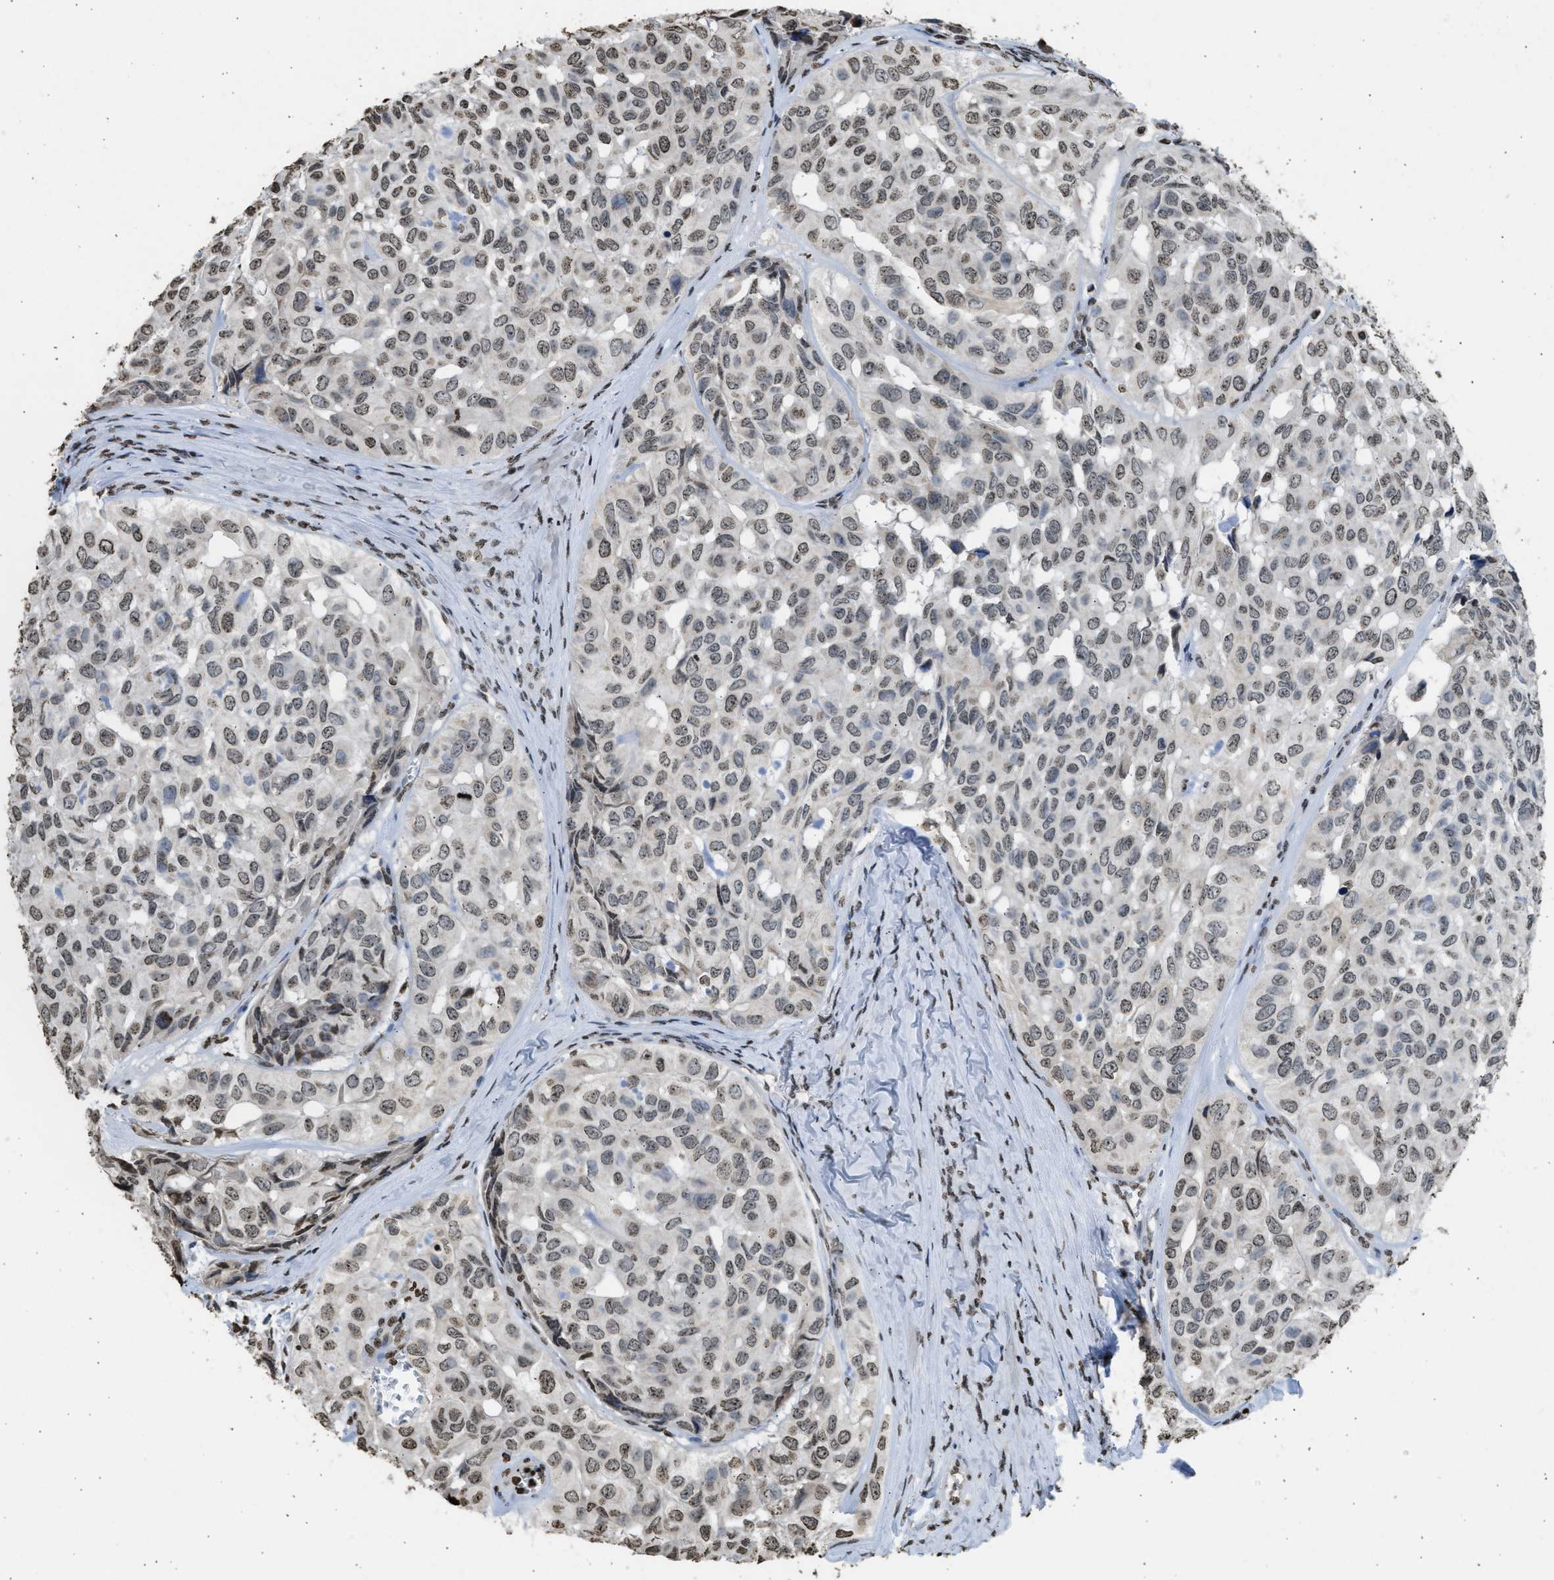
{"staining": {"intensity": "moderate", "quantity": ">75%", "location": "nuclear"}, "tissue": "head and neck cancer", "cell_type": "Tumor cells", "image_type": "cancer", "snomed": [{"axis": "morphology", "description": "Adenocarcinoma, NOS"}, {"axis": "topography", "description": "Salivary gland, NOS"}, {"axis": "topography", "description": "Head-Neck"}], "caption": "Head and neck cancer stained for a protein (brown) displays moderate nuclear positive expression in approximately >75% of tumor cells.", "gene": "RRAGC", "patient": {"sex": "female", "age": 76}}